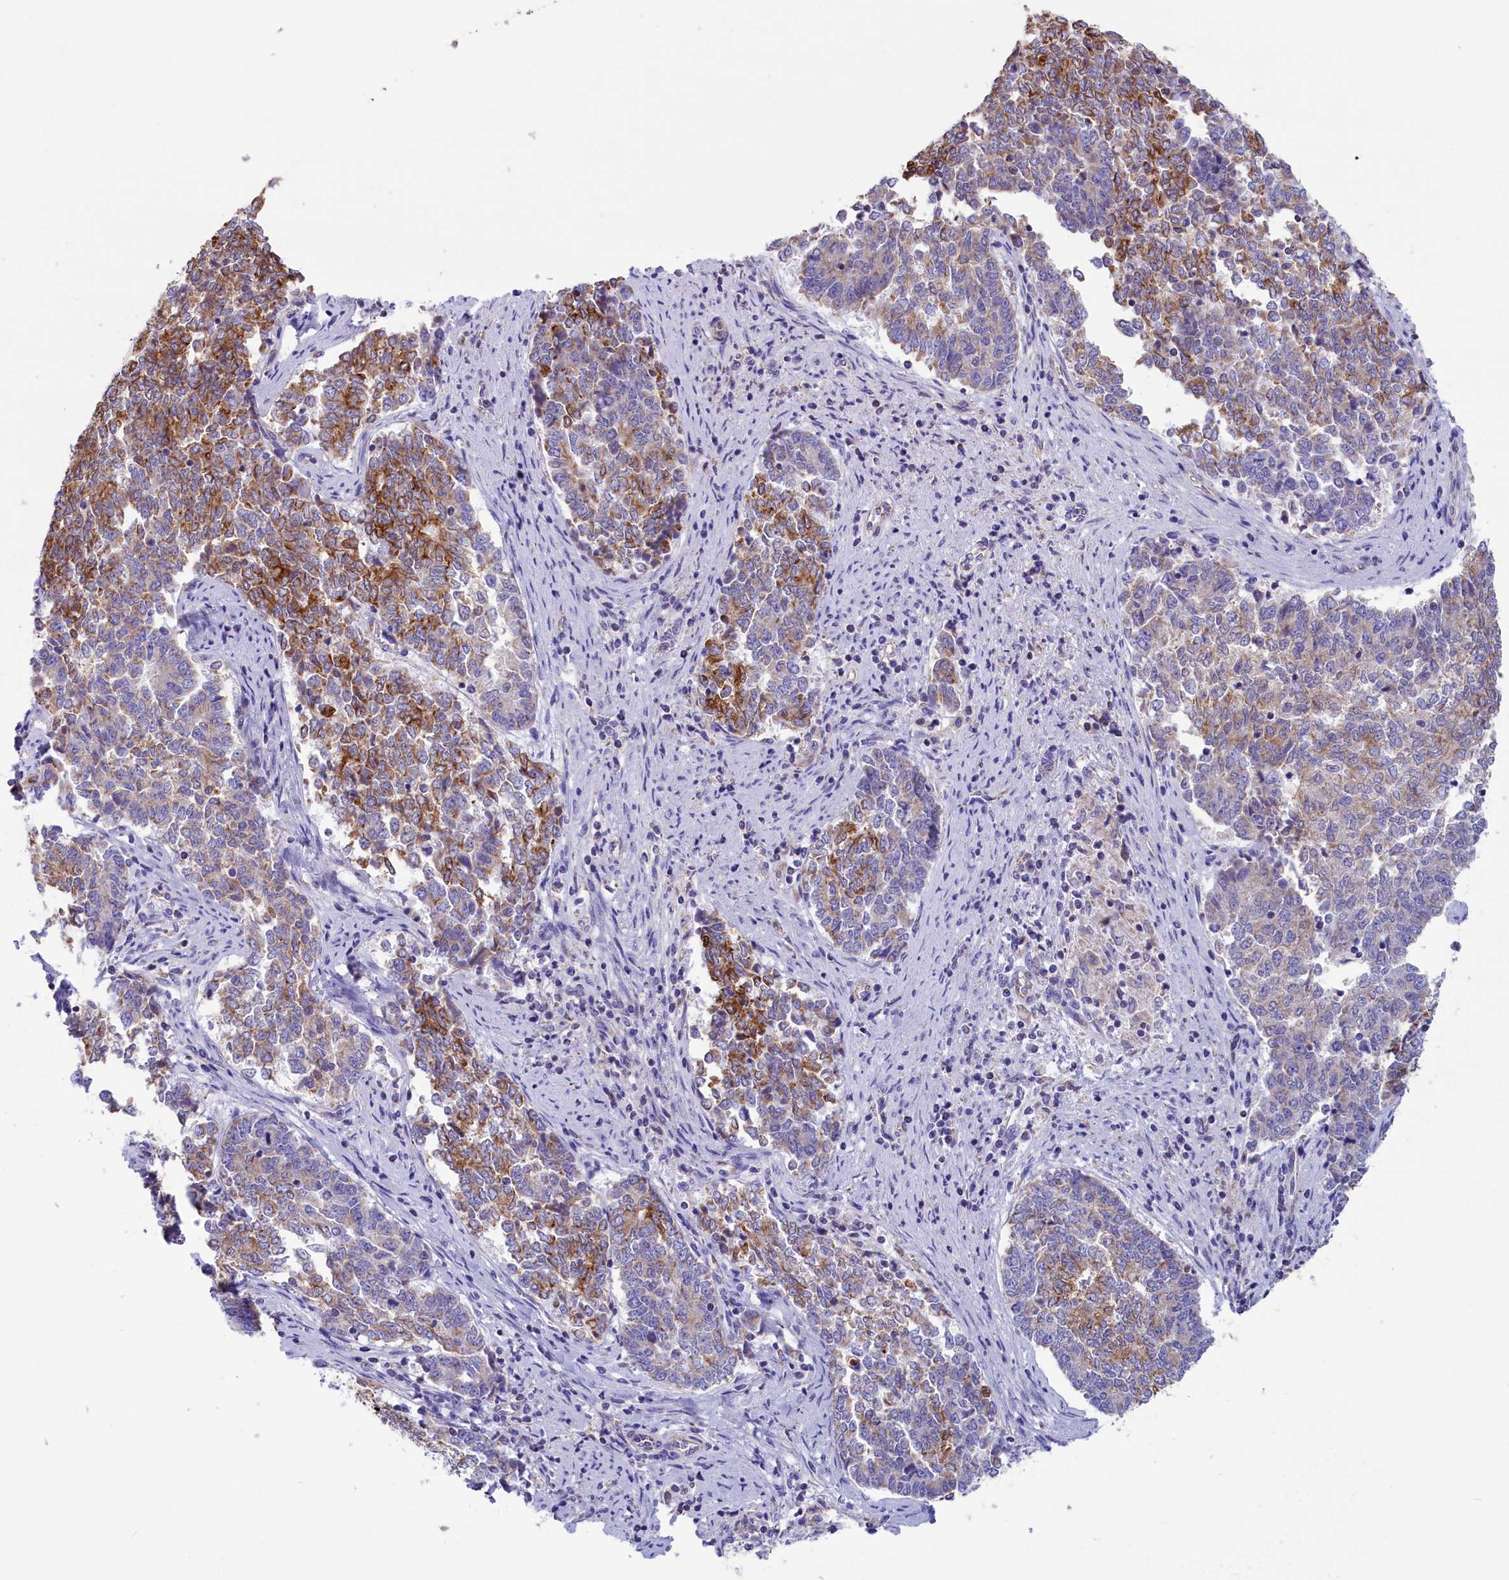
{"staining": {"intensity": "moderate", "quantity": "25%-75%", "location": "cytoplasmic/membranous"}, "tissue": "endometrial cancer", "cell_type": "Tumor cells", "image_type": "cancer", "snomed": [{"axis": "morphology", "description": "Adenocarcinoma, NOS"}, {"axis": "topography", "description": "Endometrium"}], "caption": "The image reveals a brown stain indicating the presence of a protein in the cytoplasmic/membranous of tumor cells in adenocarcinoma (endometrial). The protein is stained brown, and the nuclei are stained in blue (DAB (3,3'-diaminobenzidine) IHC with brightfield microscopy, high magnification).", "gene": "GATB", "patient": {"sex": "female", "age": 80}}